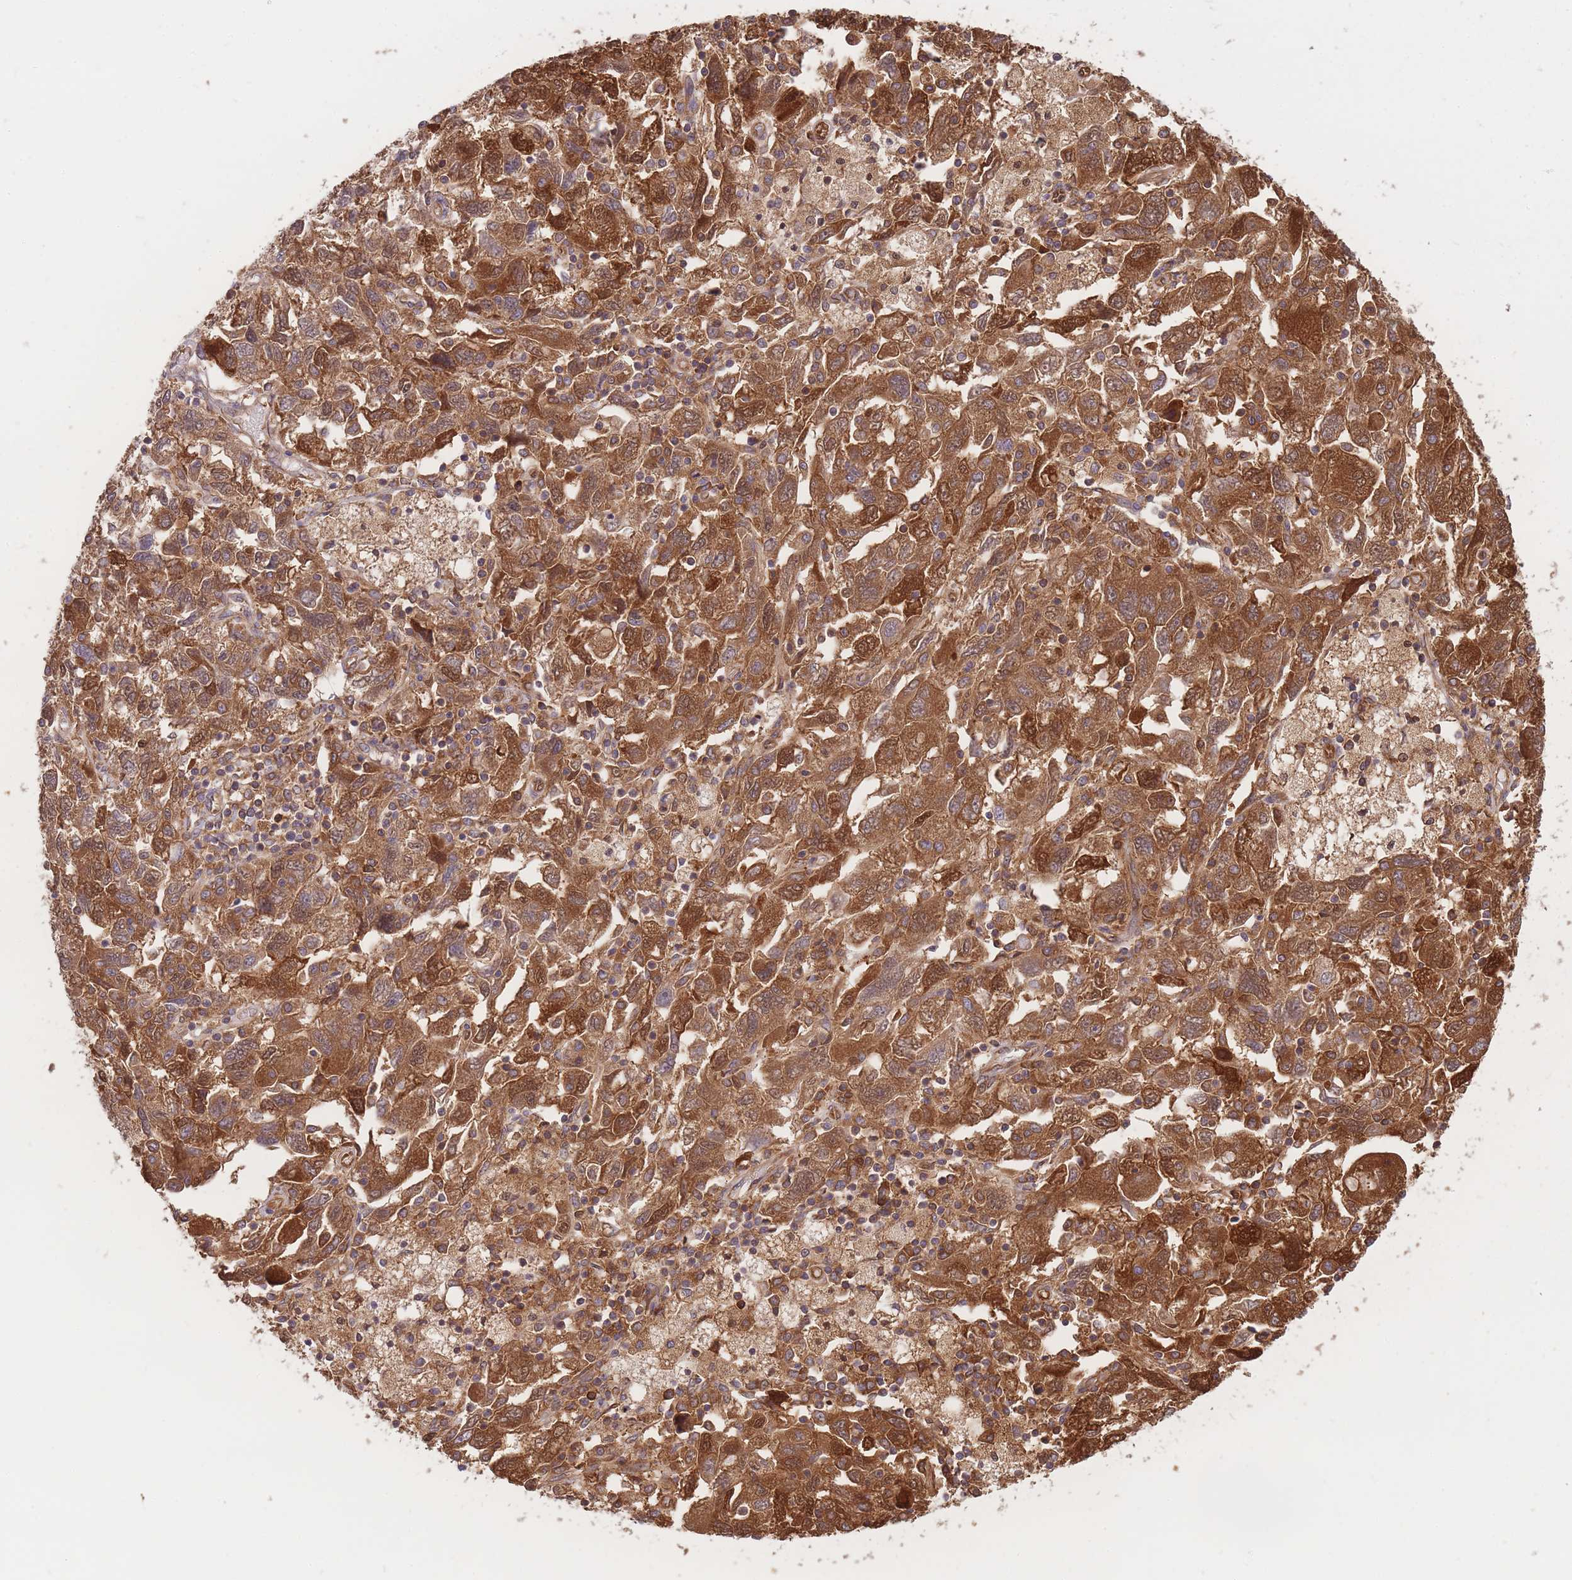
{"staining": {"intensity": "strong", "quantity": ">75%", "location": "cytoplasmic/membranous"}, "tissue": "ovarian cancer", "cell_type": "Tumor cells", "image_type": "cancer", "snomed": [{"axis": "morphology", "description": "Carcinoma, NOS"}, {"axis": "morphology", "description": "Cystadenocarcinoma, serous, NOS"}, {"axis": "topography", "description": "Ovary"}], "caption": "About >75% of tumor cells in human serous cystadenocarcinoma (ovarian) demonstrate strong cytoplasmic/membranous protein staining as visualized by brown immunohistochemical staining.", "gene": "SLC4A9", "patient": {"sex": "female", "age": 69}}